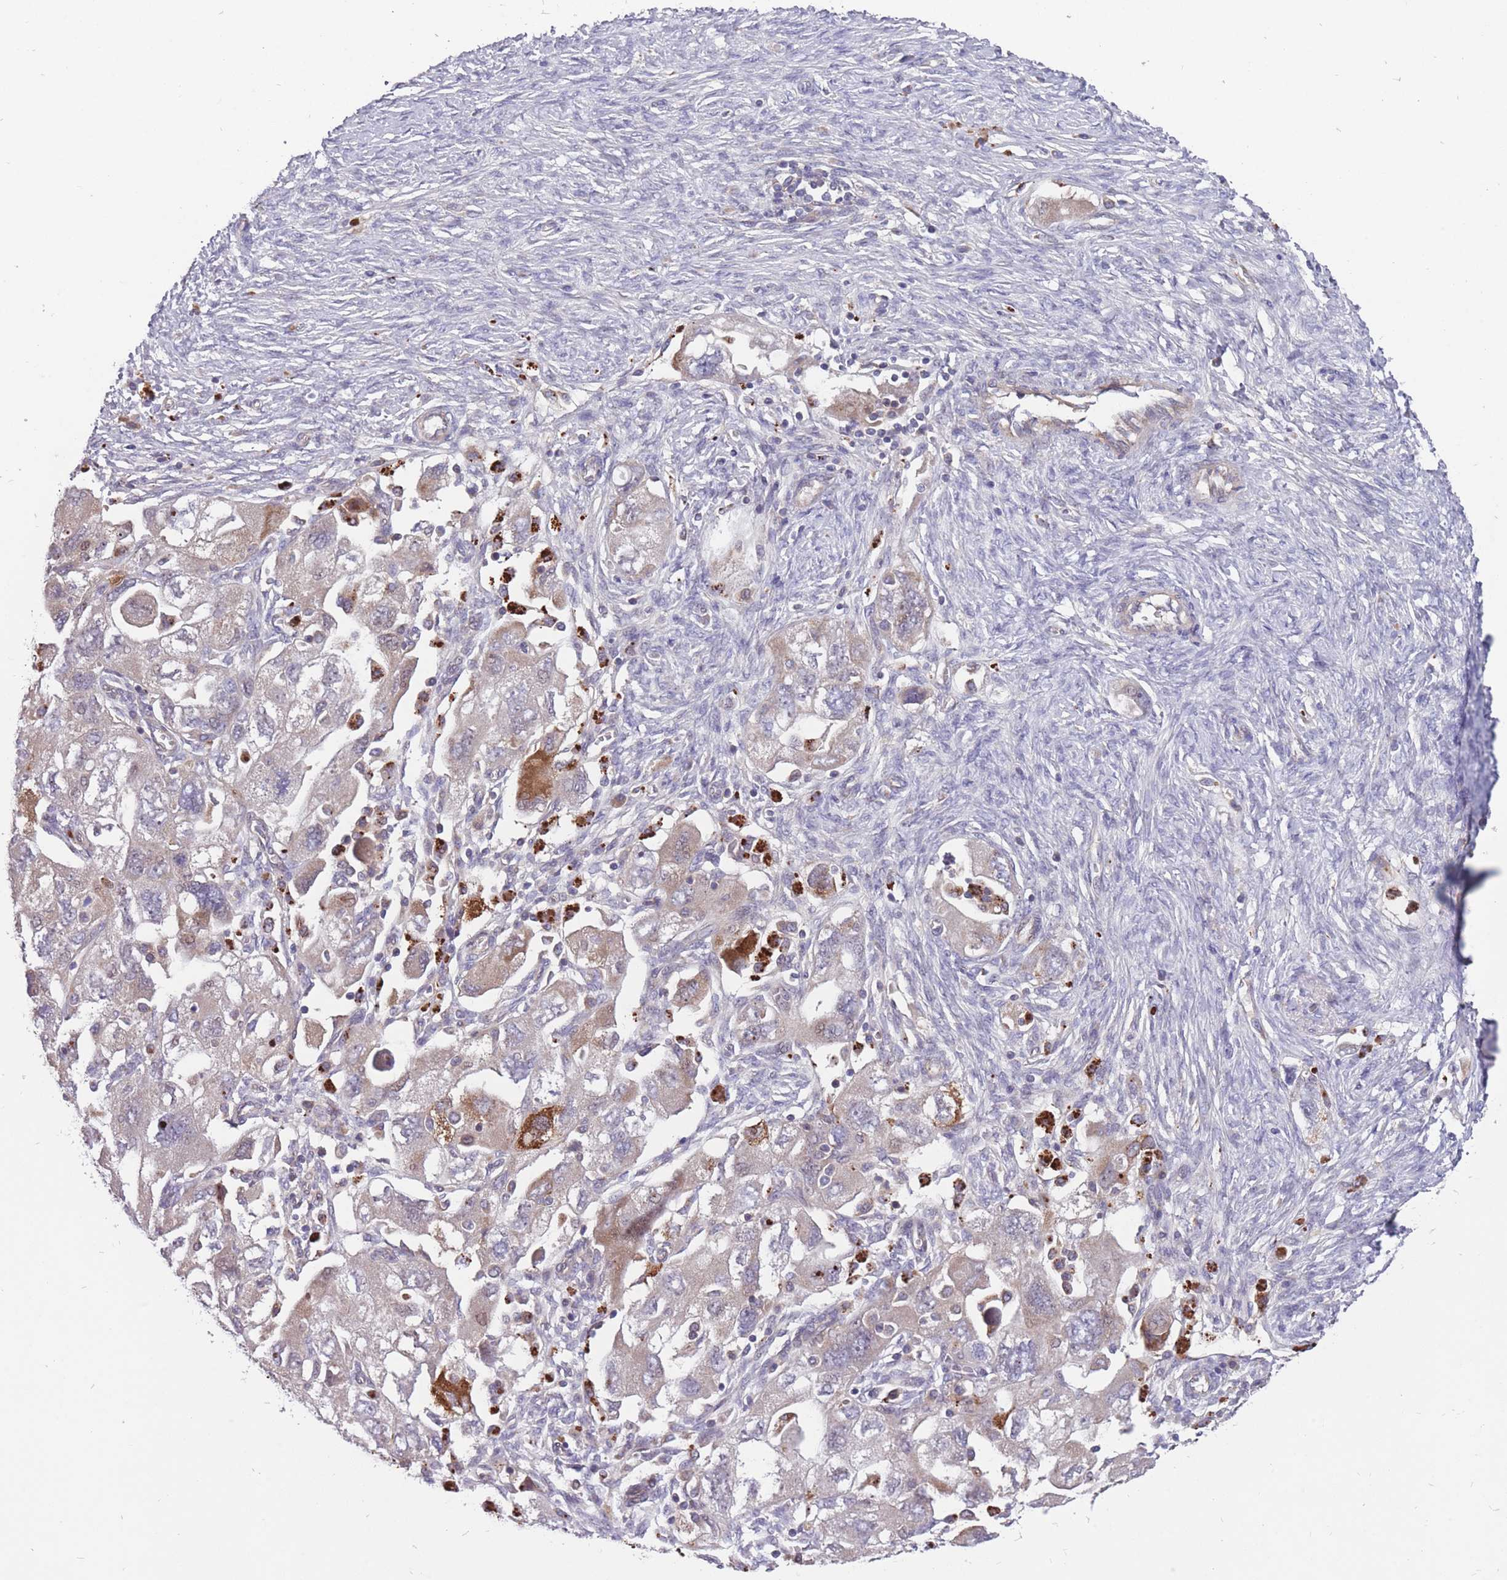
{"staining": {"intensity": "strong", "quantity": "<25%", "location": "cytoplasmic/membranous"}, "tissue": "ovarian cancer", "cell_type": "Tumor cells", "image_type": "cancer", "snomed": [{"axis": "morphology", "description": "Carcinoma, NOS"}, {"axis": "morphology", "description": "Cystadenocarcinoma, serous, NOS"}, {"axis": "topography", "description": "Ovary"}], "caption": "Immunohistochemical staining of human ovarian cancer displays strong cytoplasmic/membranous protein staining in about <25% of tumor cells.", "gene": "ITPKC", "patient": {"sex": "female", "age": 69}}